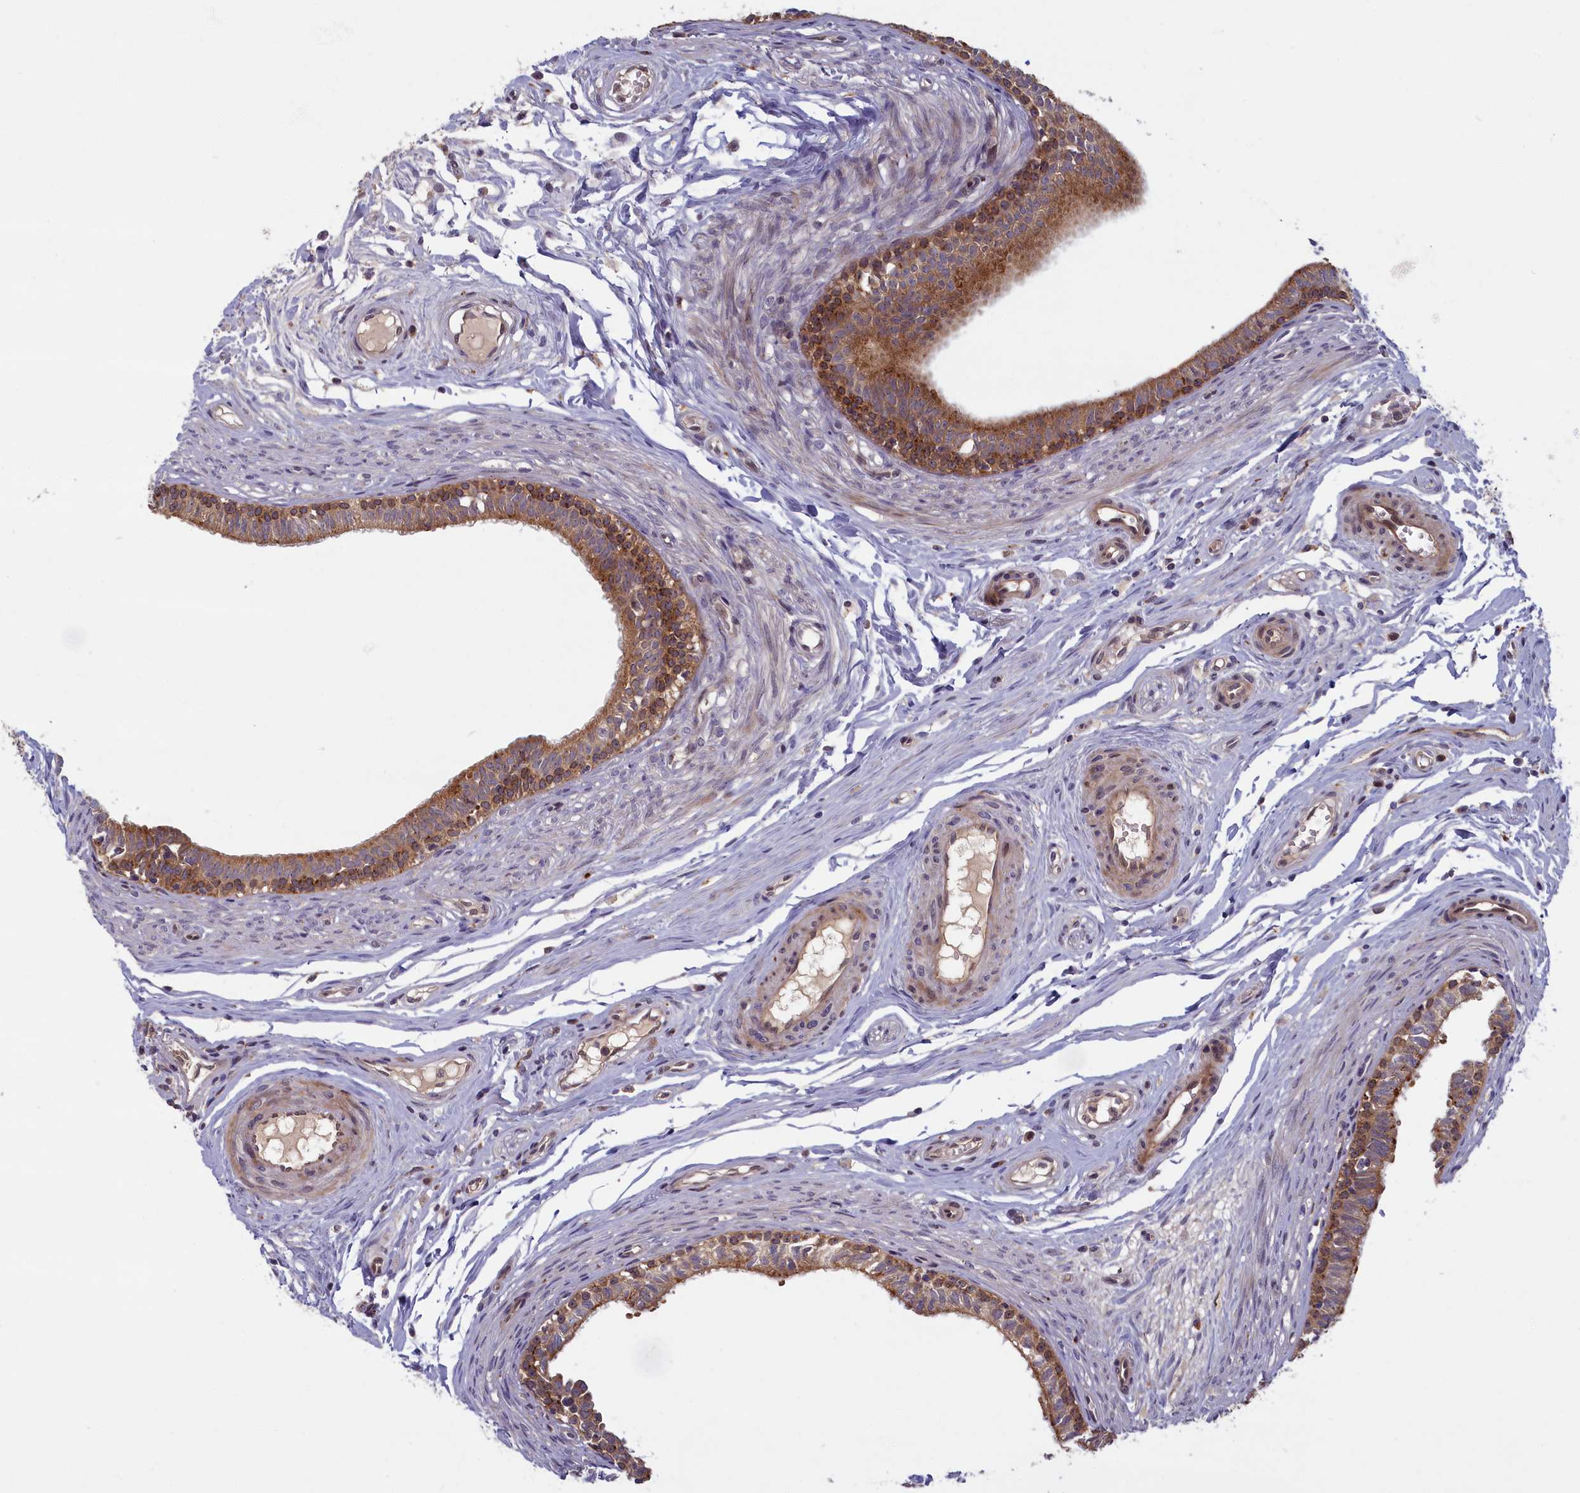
{"staining": {"intensity": "moderate", "quantity": ">75%", "location": "cytoplasmic/membranous"}, "tissue": "epididymis", "cell_type": "Glandular cells", "image_type": "normal", "snomed": [{"axis": "morphology", "description": "Normal tissue, NOS"}, {"axis": "topography", "description": "Epididymis, spermatic cord, NOS"}], "caption": "Immunohistochemistry (IHC) of benign human epididymis demonstrates medium levels of moderate cytoplasmic/membranous expression in about >75% of glandular cells.", "gene": "FCSK", "patient": {"sex": "male", "age": 22}}